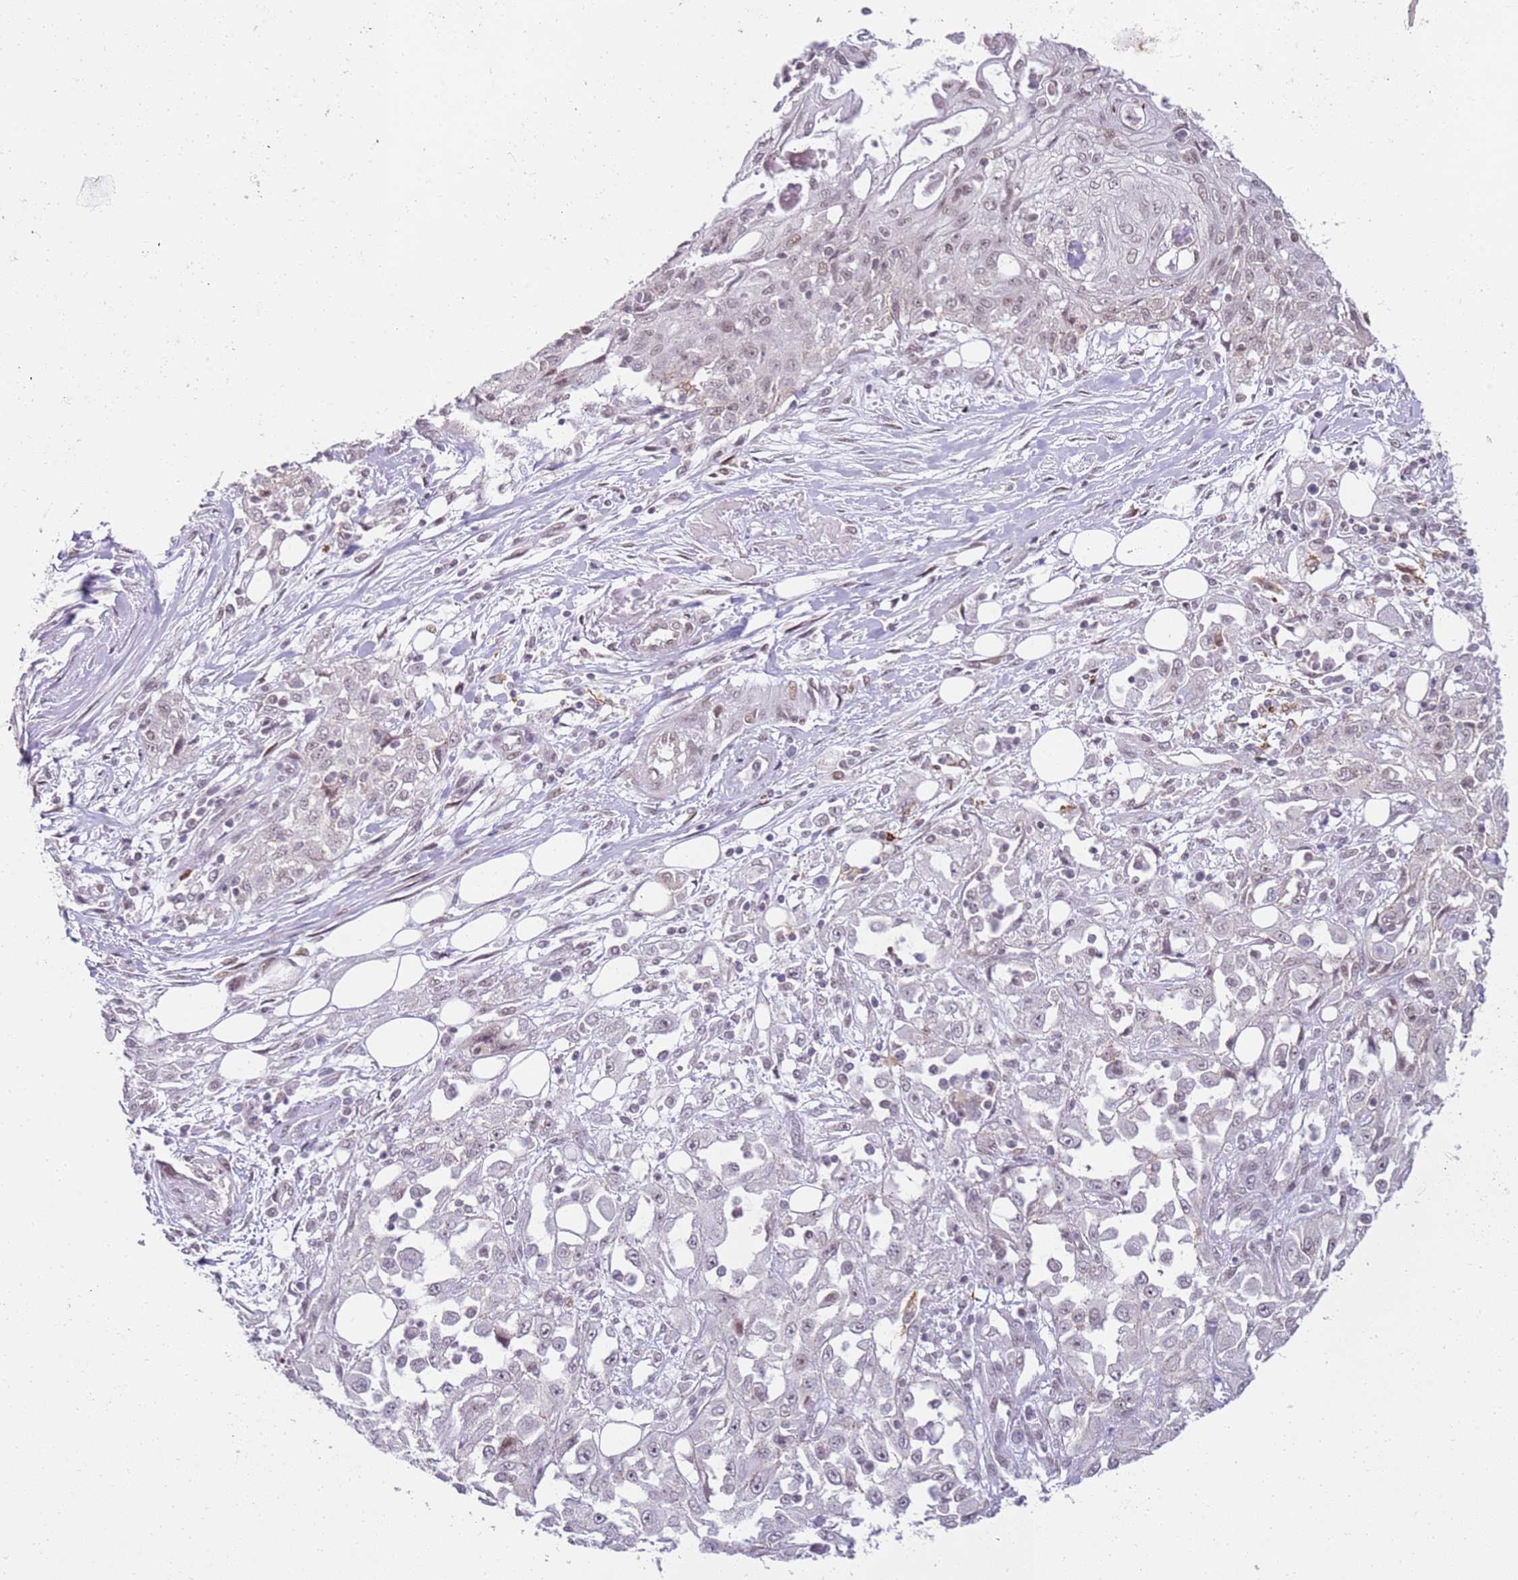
{"staining": {"intensity": "negative", "quantity": "none", "location": "none"}, "tissue": "skin cancer", "cell_type": "Tumor cells", "image_type": "cancer", "snomed": [{"axis": "morphology", "description": "Squamous cell carcinoma, NOS"}, {"axis": "morphology", "description": "Squamous cell carcinoma, metastatic, NOS"}, {"axis": "topography", "description": "Skin"}, {"axis": "topography", "description": "Lymph node"}], "caption": "Immunohistochemistry photomicrograph of neoplastic tissue: human skin cancer stained with DAB shows no significant protein expression in tumor cells. (Brightfield microscopy of DAB (3,3'-diaminobenzidine) IHC at high magnification).", "gene": "PHC2", "patient": {"sex": "male", "age": 75}}